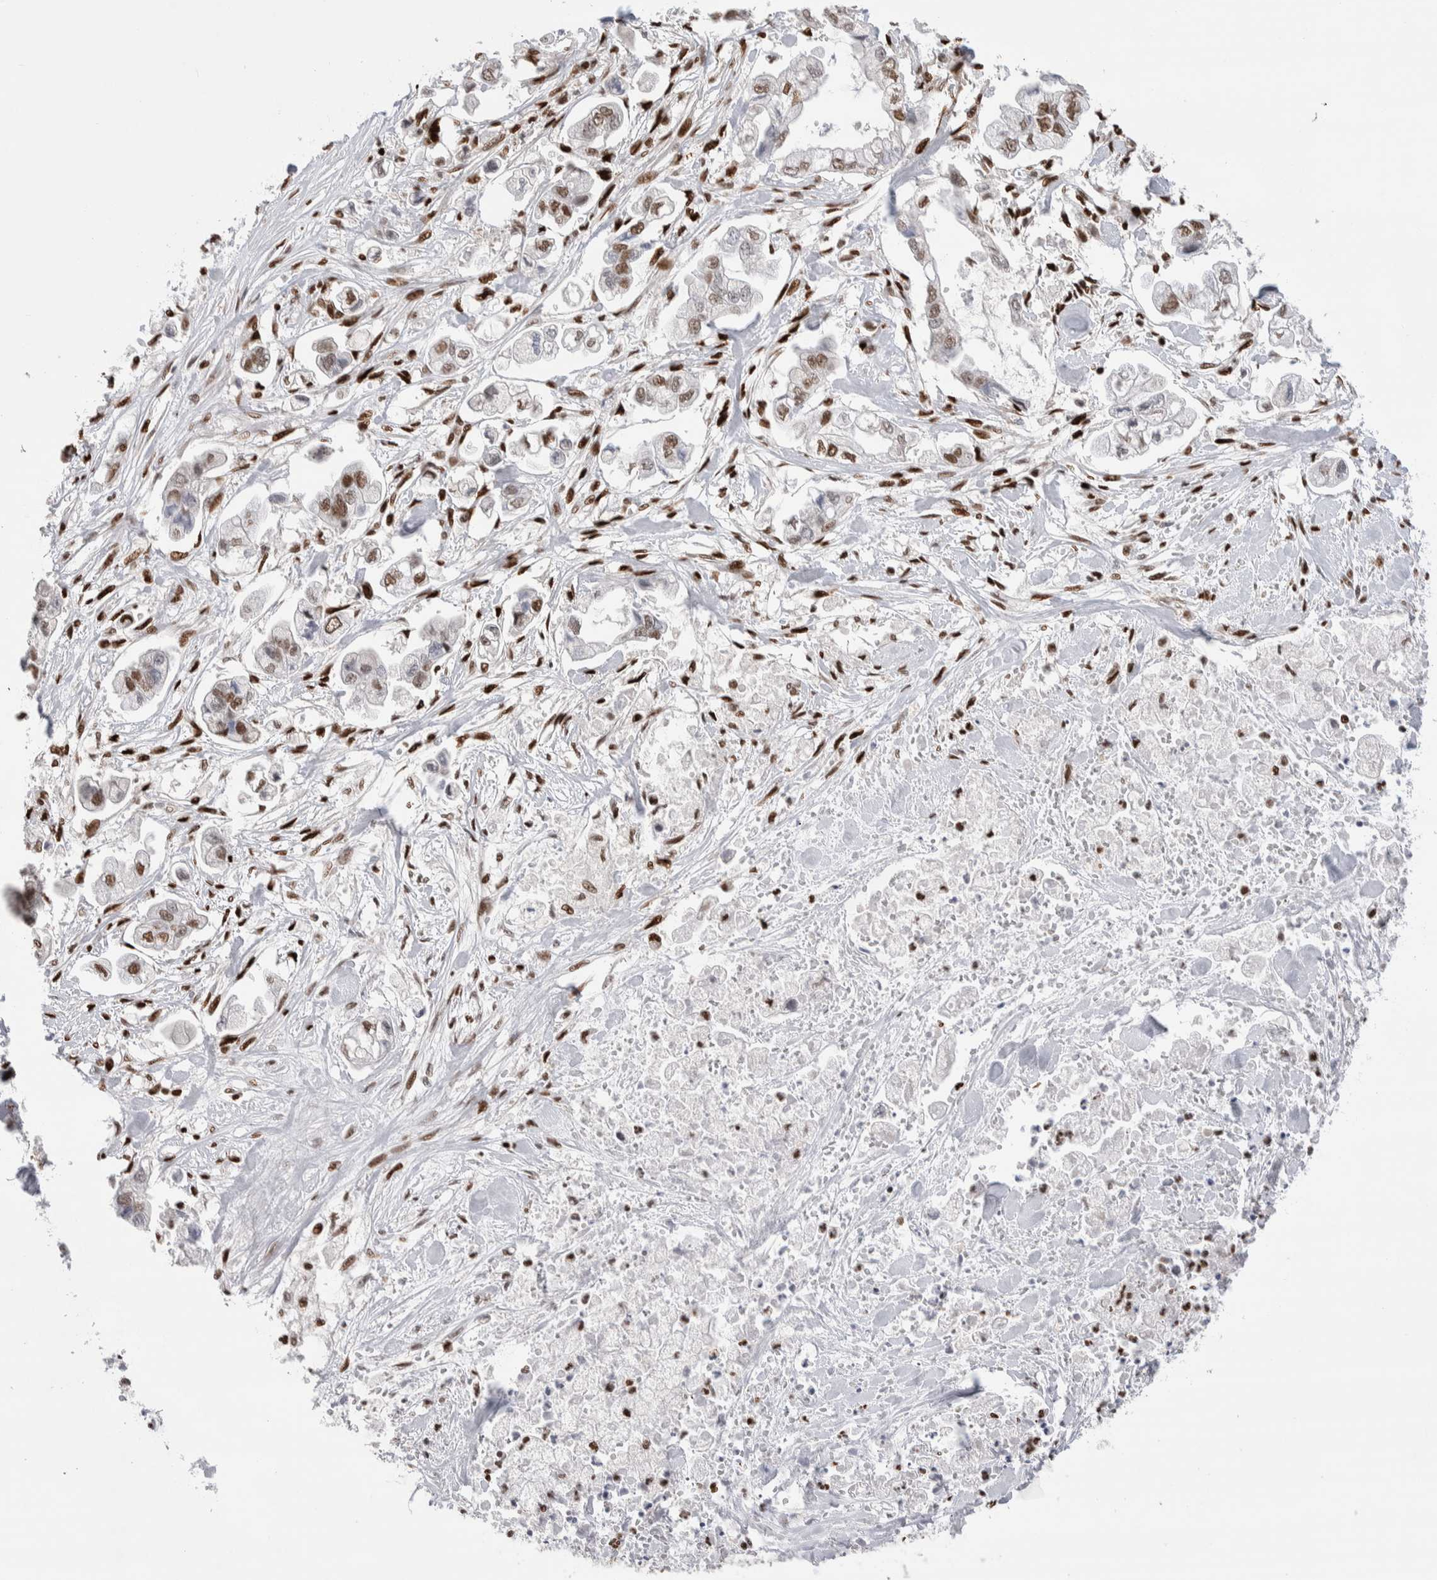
{"staining": {"intensity": "moderate", "quantity": ">75%", "location": "nuclear"}, "tissue": "stomach cancer", "cell_type": "Tumor cells", "image_type": "cancer", "snomed": [{"axis": "morphology", "description": "Normal tissue, NOS"}, {"axis": "morphology", "description": "Adenocarcinoma, NOS"}, {"axis": "topography", "description": "Stomach"}], "caption": "The immunohistochemical stain shows moderate nuclear positivity in tumor cells of stomach cancer tissue. The staining was performed using DAB (3,3'-diaminobenzidine) to visualize the protein expression in brown, while the nuclei were stained in blue with hematoxylin (Magnification: 20x).", "gene": "RNASEK-C17orf49", "patient": {"sex": "male", "age": 62}}